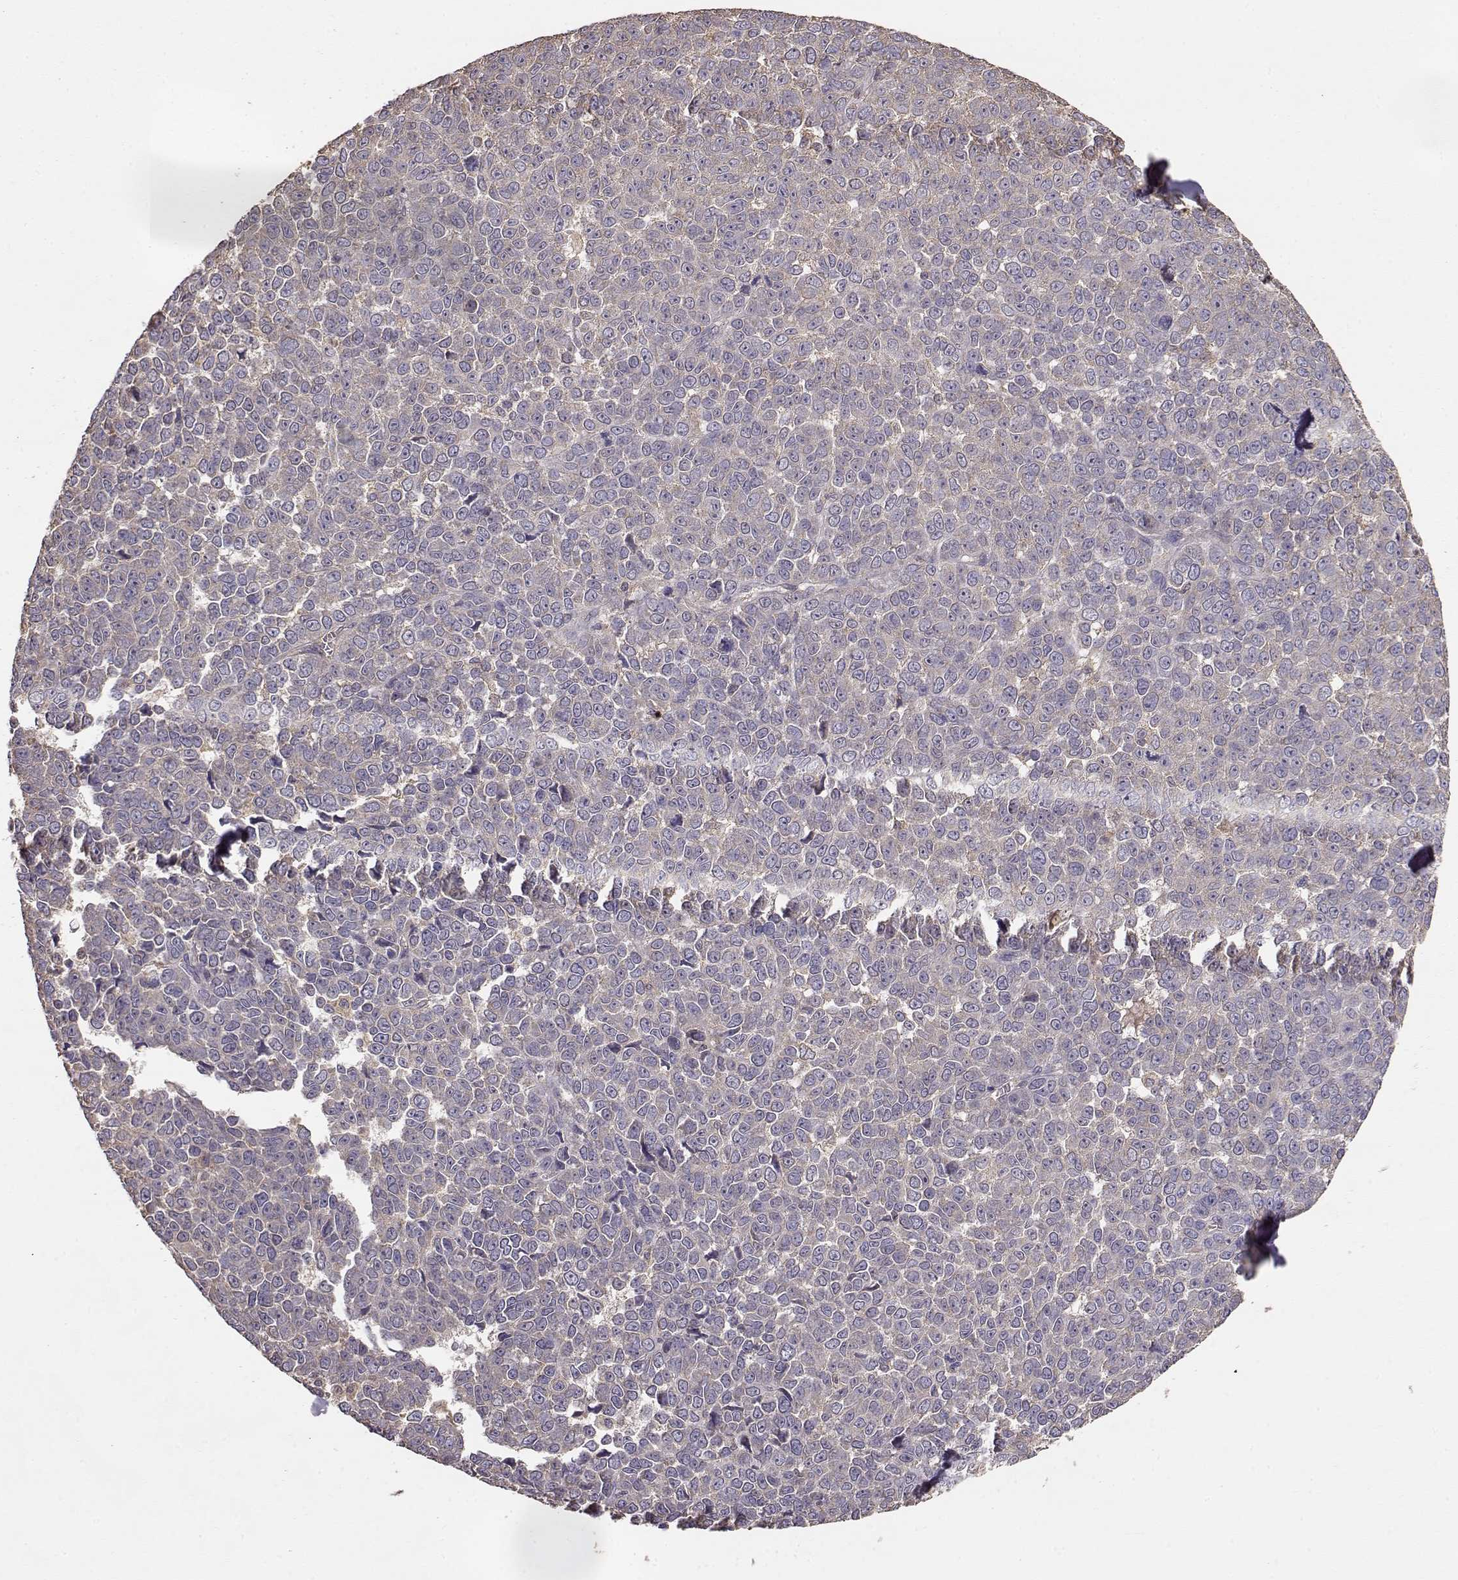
{"staining": {"intensity": "weak", "quantity": "25%-75%", "location": "cytoplasmic/membranous"}, "tissue": "melanoma", "cell_type": "Tumor cells", "image_type": "cancer", "snomed": [{"axis": "morphology", "description": "Malignant melanoma, NOS"}, {"axis": "topography", "description": "Skin"}], "caption": "Melanoma stained for a protein (brown) displays weak cytoplasmic/membranous positive staining in about 25%-75% of tumor cells.", "gene": "TARS3", "patient": {"sex": "female", "age": 95}}